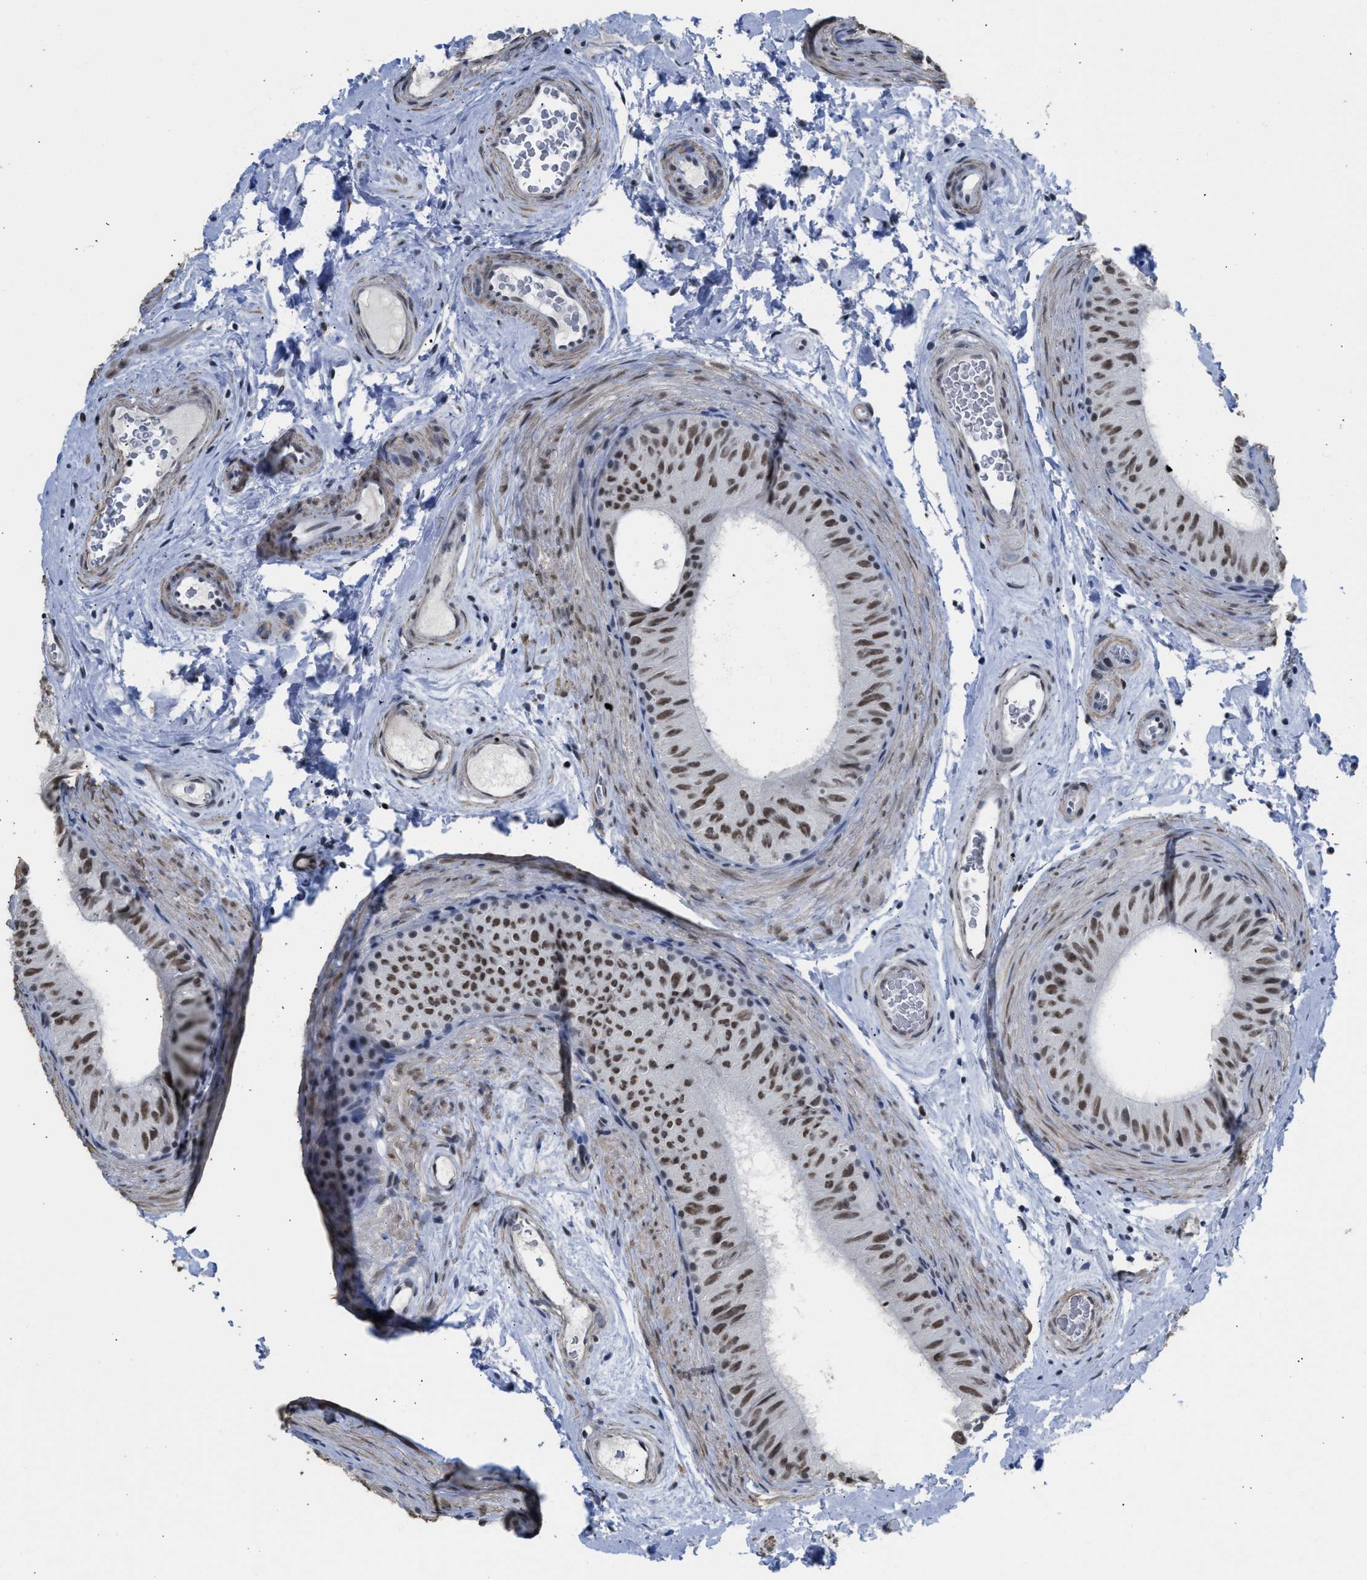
{"staining": {"intensity": "strong", "quantity": "25%-75%", "location": "nuclear"}, "tissue": "epididymis", "cell_type": "Glandular cells", "image_type": "normal", "snomed": [{"axis": "morphology", "description": "Normal tissue, NOS"}, {"axis": "topography", "description": "Epididymis"}], "caption": "Immunohistochemical staining of benign epididymis exhibits 25%-75% levels of strong nuclear protein positivity in about 25%-75% of glandular cells.", "gene": "SCAF4", "patient": {"sex": "male", "age": 34}}